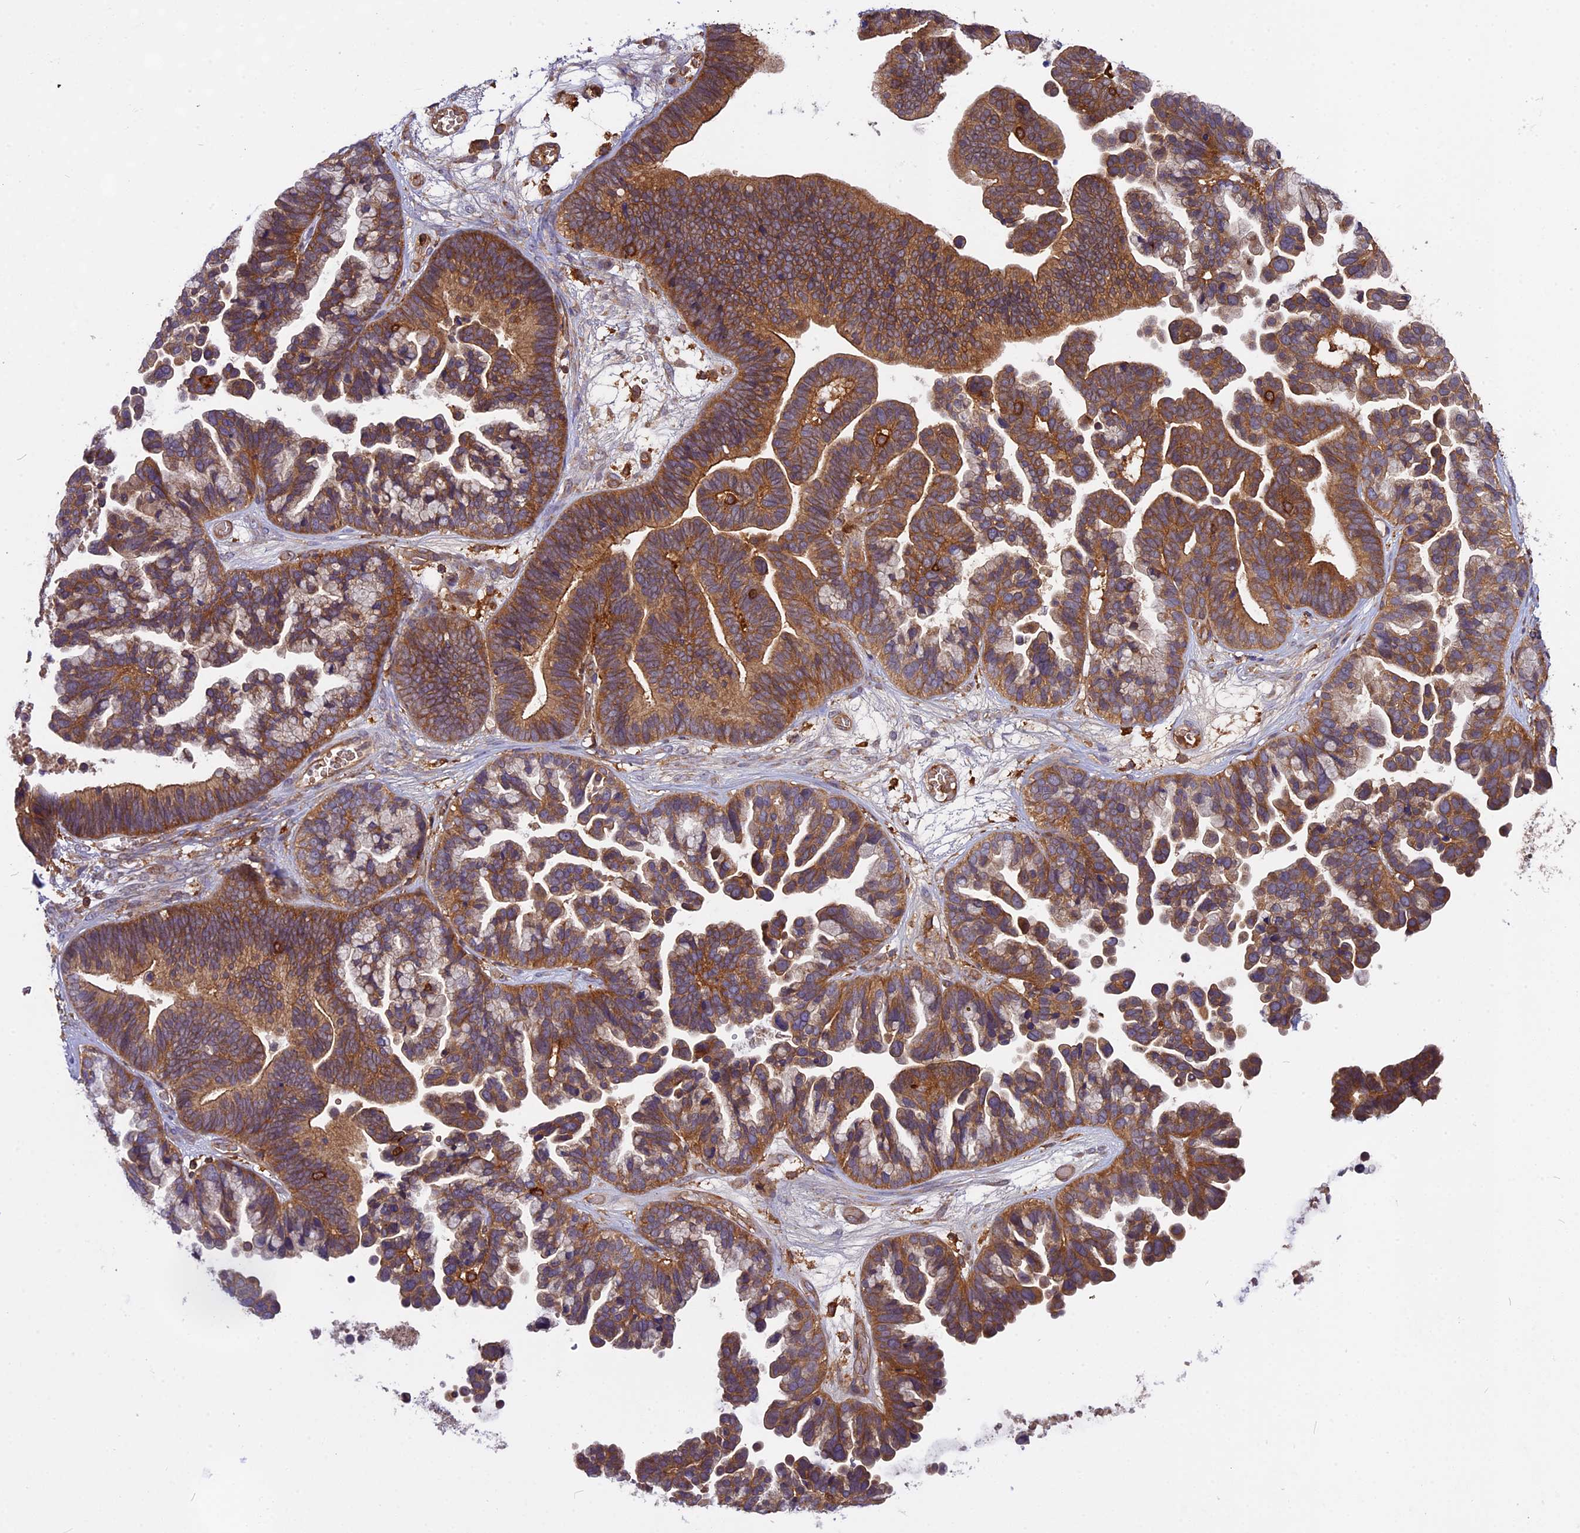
{"staining": {"intensity": "strong", "quantity": ">75%", "location": "cytoplasmic/membranous"}, "tissue": "ovarian cancer", "cell_type": "Tumor cells", "image_type": "cancer", "snomed": [{"axis": "morphology", "description": "Cystadenocarcinoma, serous, NOS"}, {"axis": "topography", "description": "Ovary"}], "caption": "The photomicrograph reveals immunohistochemical staining of ovarian cancer. There is strong cytoplasmic/membranous staining is seen in approximately >75% of tumor cells. (IHC, brightfield microscopy, high magnification).", "gene": "MYO9B", "patient": {"sex": "female", "age": 56}}